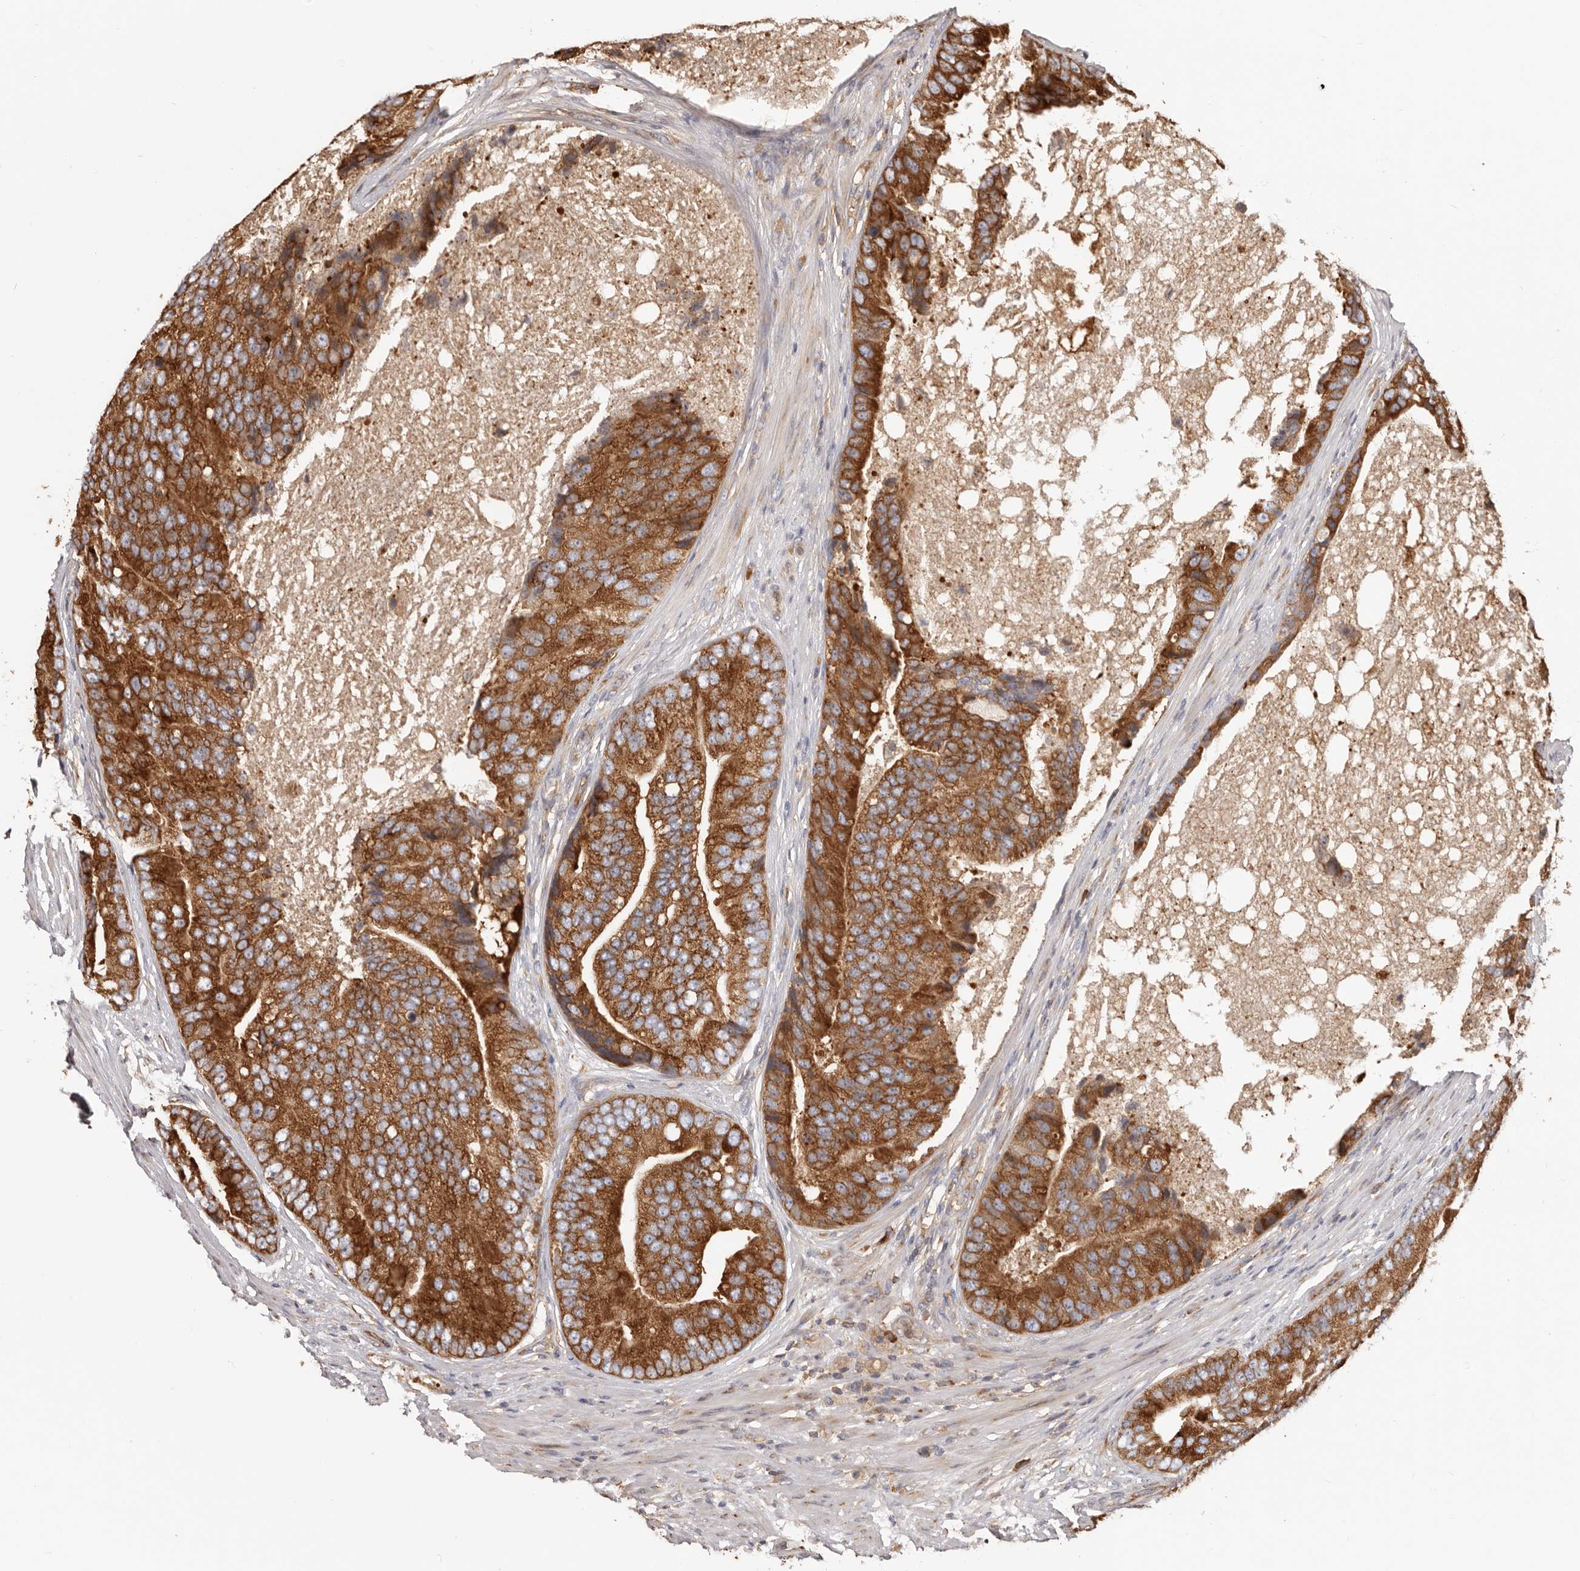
{"staining": {"intensity": "strong", "quantity": ">75%", "location": "cytoplasmic/membranous"}, "tissue": "prostate cancer", "cell_type": "Tumor cells", "image_type": "cancer", "snomed": [{"axis": "morphology", "description": "Adenocarcinoma, High grade"}, {"axis": "topography", "description": "Prostate"}], "caption": "Strong cytoplasmic/membranous staining is identified in approximately >75% of tumor cells in adenocarcinoma (high-grade) (prostate).", "gene": "EPRS1", "patient": {"sex": "male", "age": 70}}